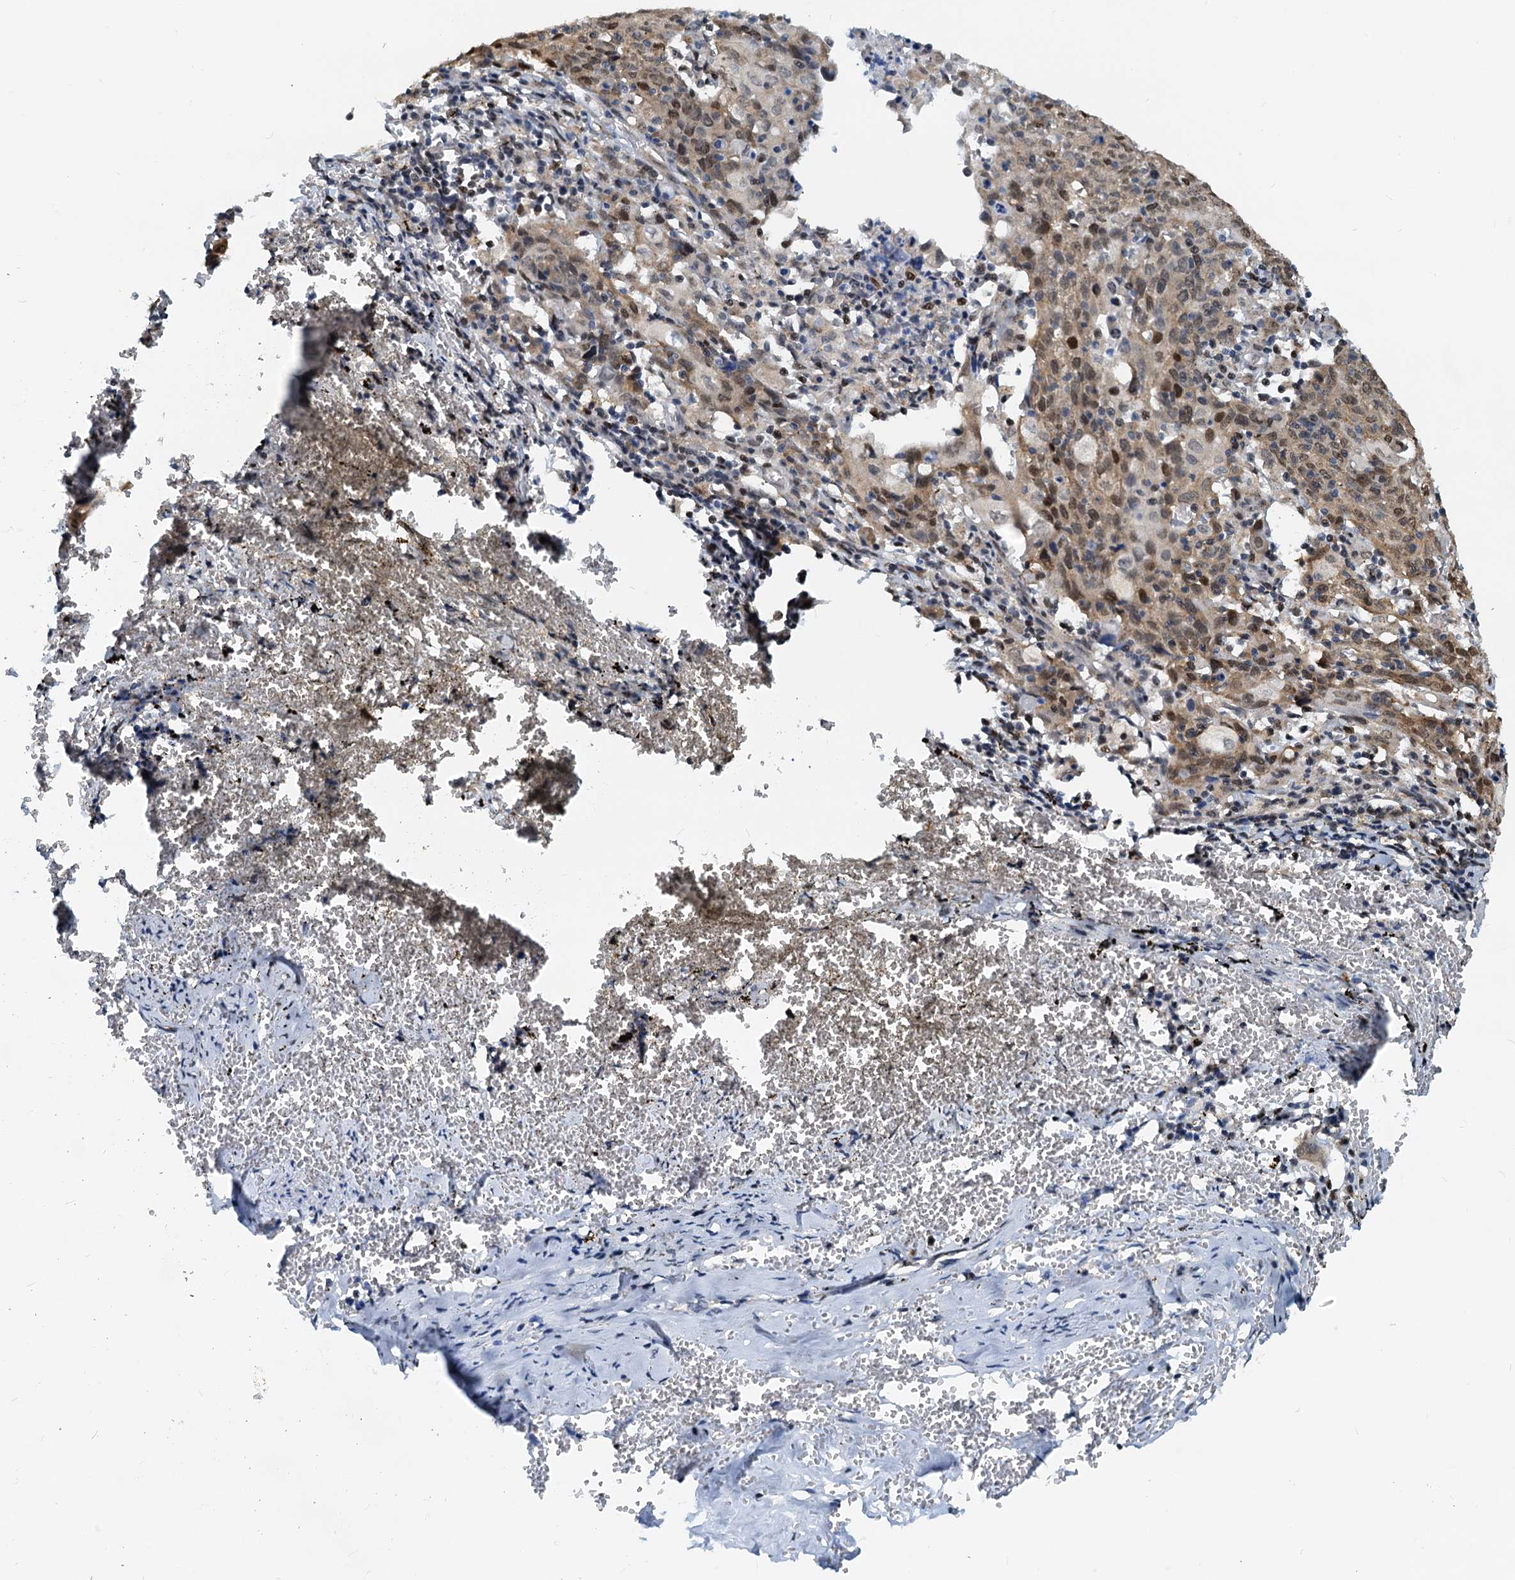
{"staining": {"intensity": "moderate", "quantity": "25%-75%", "location": "nuclear"}, "tissue": "cervical cancer", "cell_type": "Tumor cells", "image_type": "cancer", "snomed": [{"axis": "morphology", "description": "Squamous cell carcinoma, NOS"}, {"axis": "topography", "description": "Cervix"}], "caption": "About 25%-75% of tumor cells in human cervical cancer (squamous cell carcinoma) reveal moderate nuclear protein staining as visualized by brown immunohistochemical staining.", "gene": "PTGES3", "patient": {"sex": "female", "age": 67}}